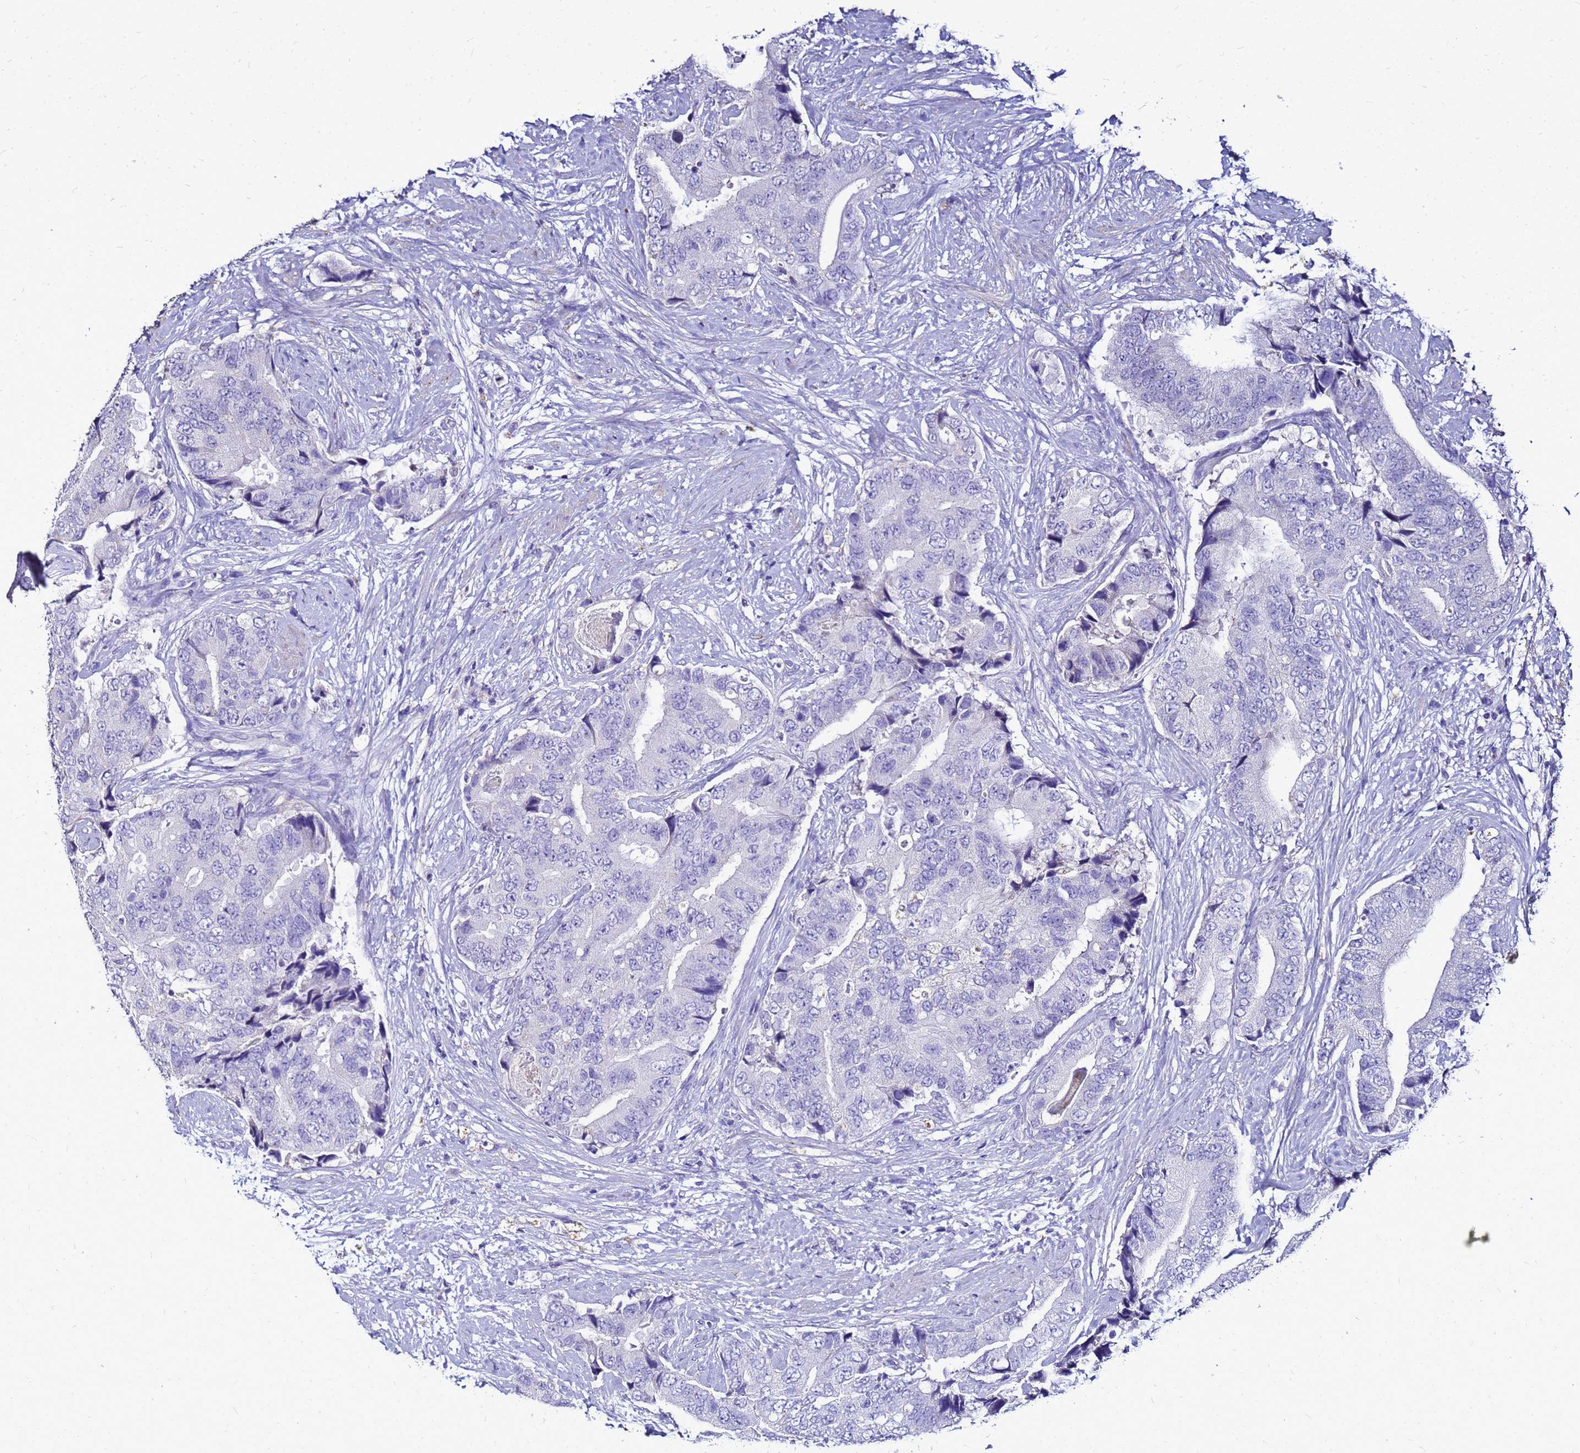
{"staining": {"intensity": "negative", "quantity": "none", "location": "none"}, "tissue": "prostate cancer", "cell_type": "Tumor cells", "image_type": "cancer", "snomed": [{"axis": "morphology", "description": "Adenocarcinoma, High grade"}, {"axis": "topography", "description": "Prostate"}], "caption": "Human prostate cancer (high-grade adenocarcinoma) stained for a protein using immunohistochemistry demonstrates no positivity in tumor cells.", "gene": "S100A2", "patient": {"sex": "male", "age": 70}}